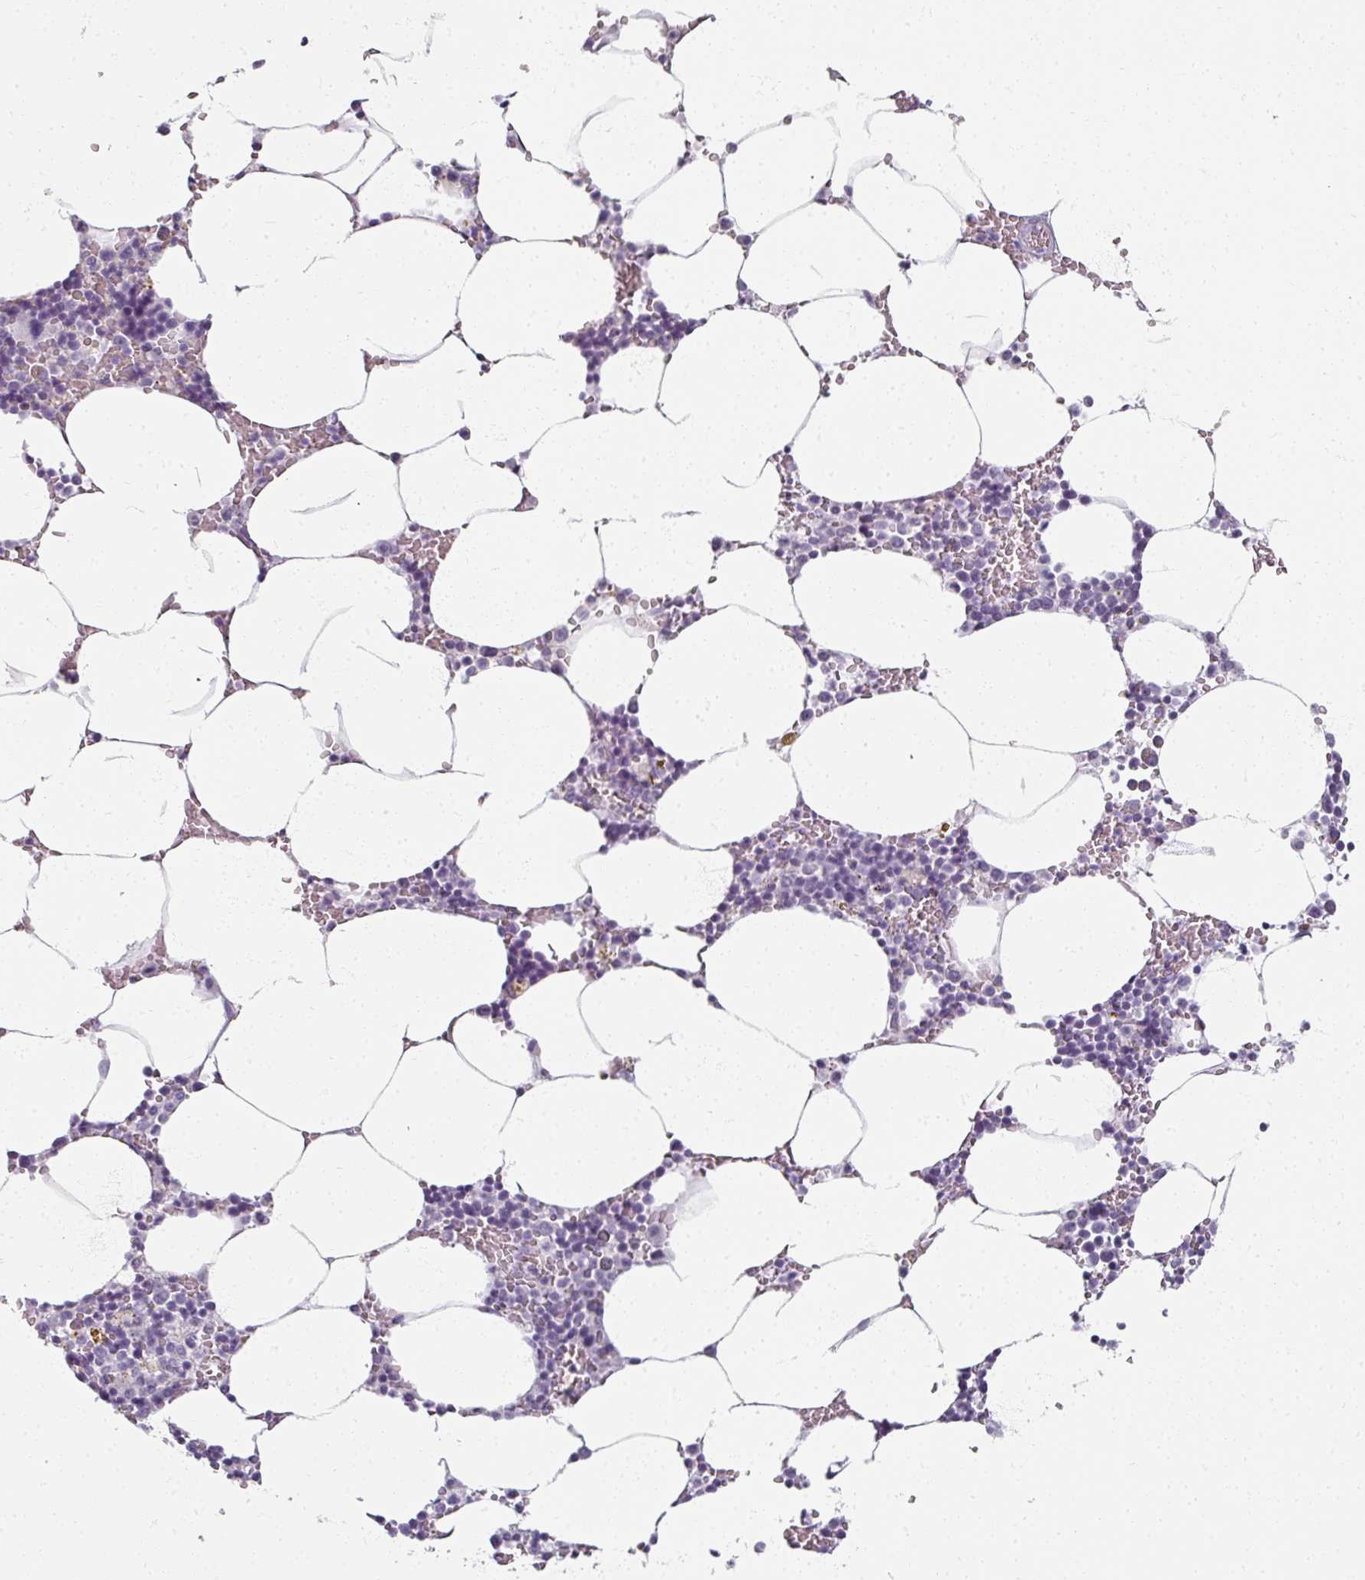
{"staining": {"intensity": "negative", "quantity": "none", "location": "none"}, "tissue": "bone marrow", "cell_type": "Hematopoietic cells", "image_type": "normal", "snomed": [{"axis": "morphology", "description": "Normal tissue, NOS"}, {"axis": "topography", "description": "Bone marrow"}], "caption": "Immunohistochemistry micrograph of unremarkable bone marrow: human bone marrow stained with DAB (3,3'-diaminobenzidine) displays no significant protein positivity in hematopoietic cells.", "gene": "REG3A", "patient": {"sex": "male", "age": 70}}